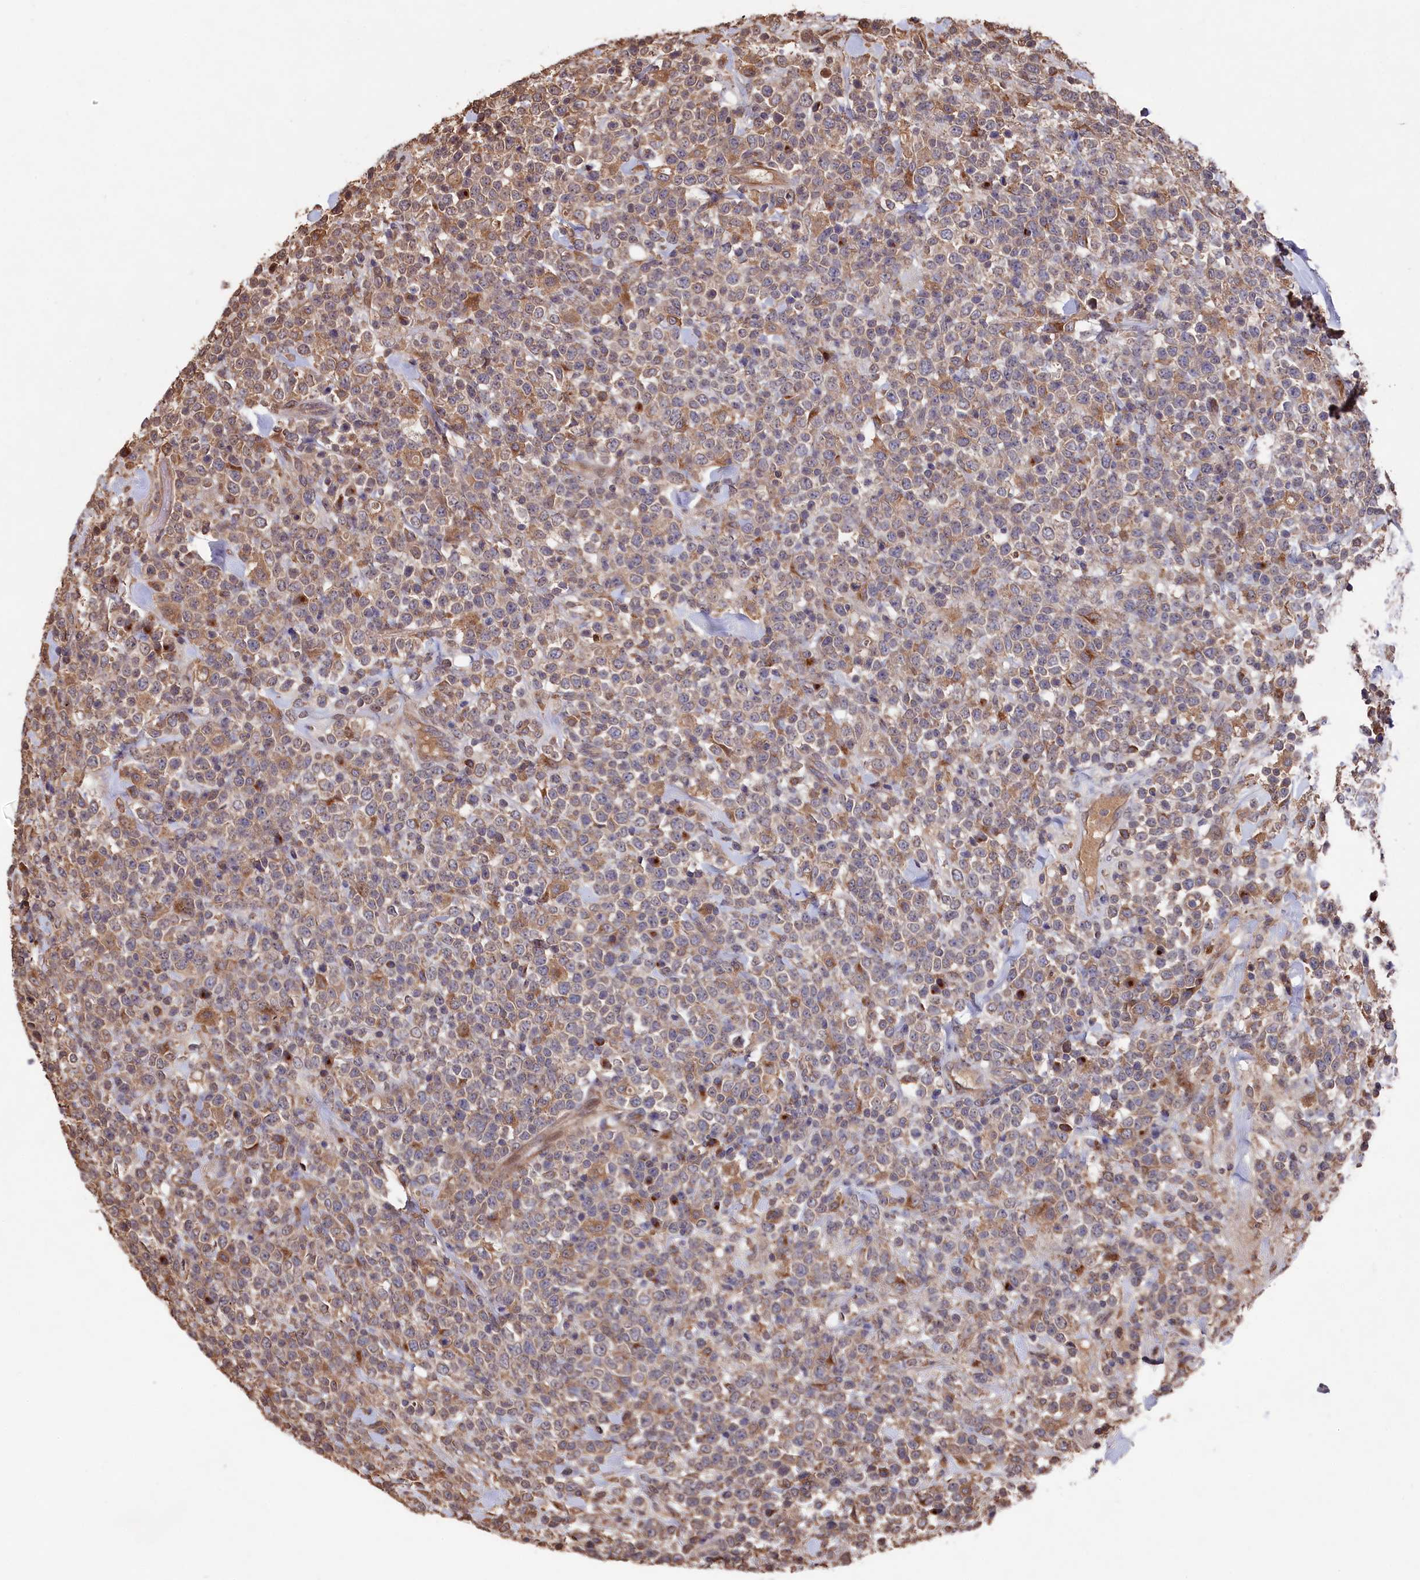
{"staining": {"intensity": "weak", "quantity": "25%-75%", "location": "cytoplasmic/membranous"}, "tissue": "lymphoma", "cell_type": "Tumor cells", "image_type": "cancer", "snomed": [{"axis": "morphology", "description": "Malignant lymphoma, non-Hodgkin's type, High grade"}, {"axis": "topography", "description": "Colon"}], "caption": "Lymphoma stained with a brown dye demonstrates weak cytoplasmic/membranous positive staining in approximately 25%-75% of tumor cells.", "gene": "NAA60", "patient": {"sex": "female", "age": 53}}